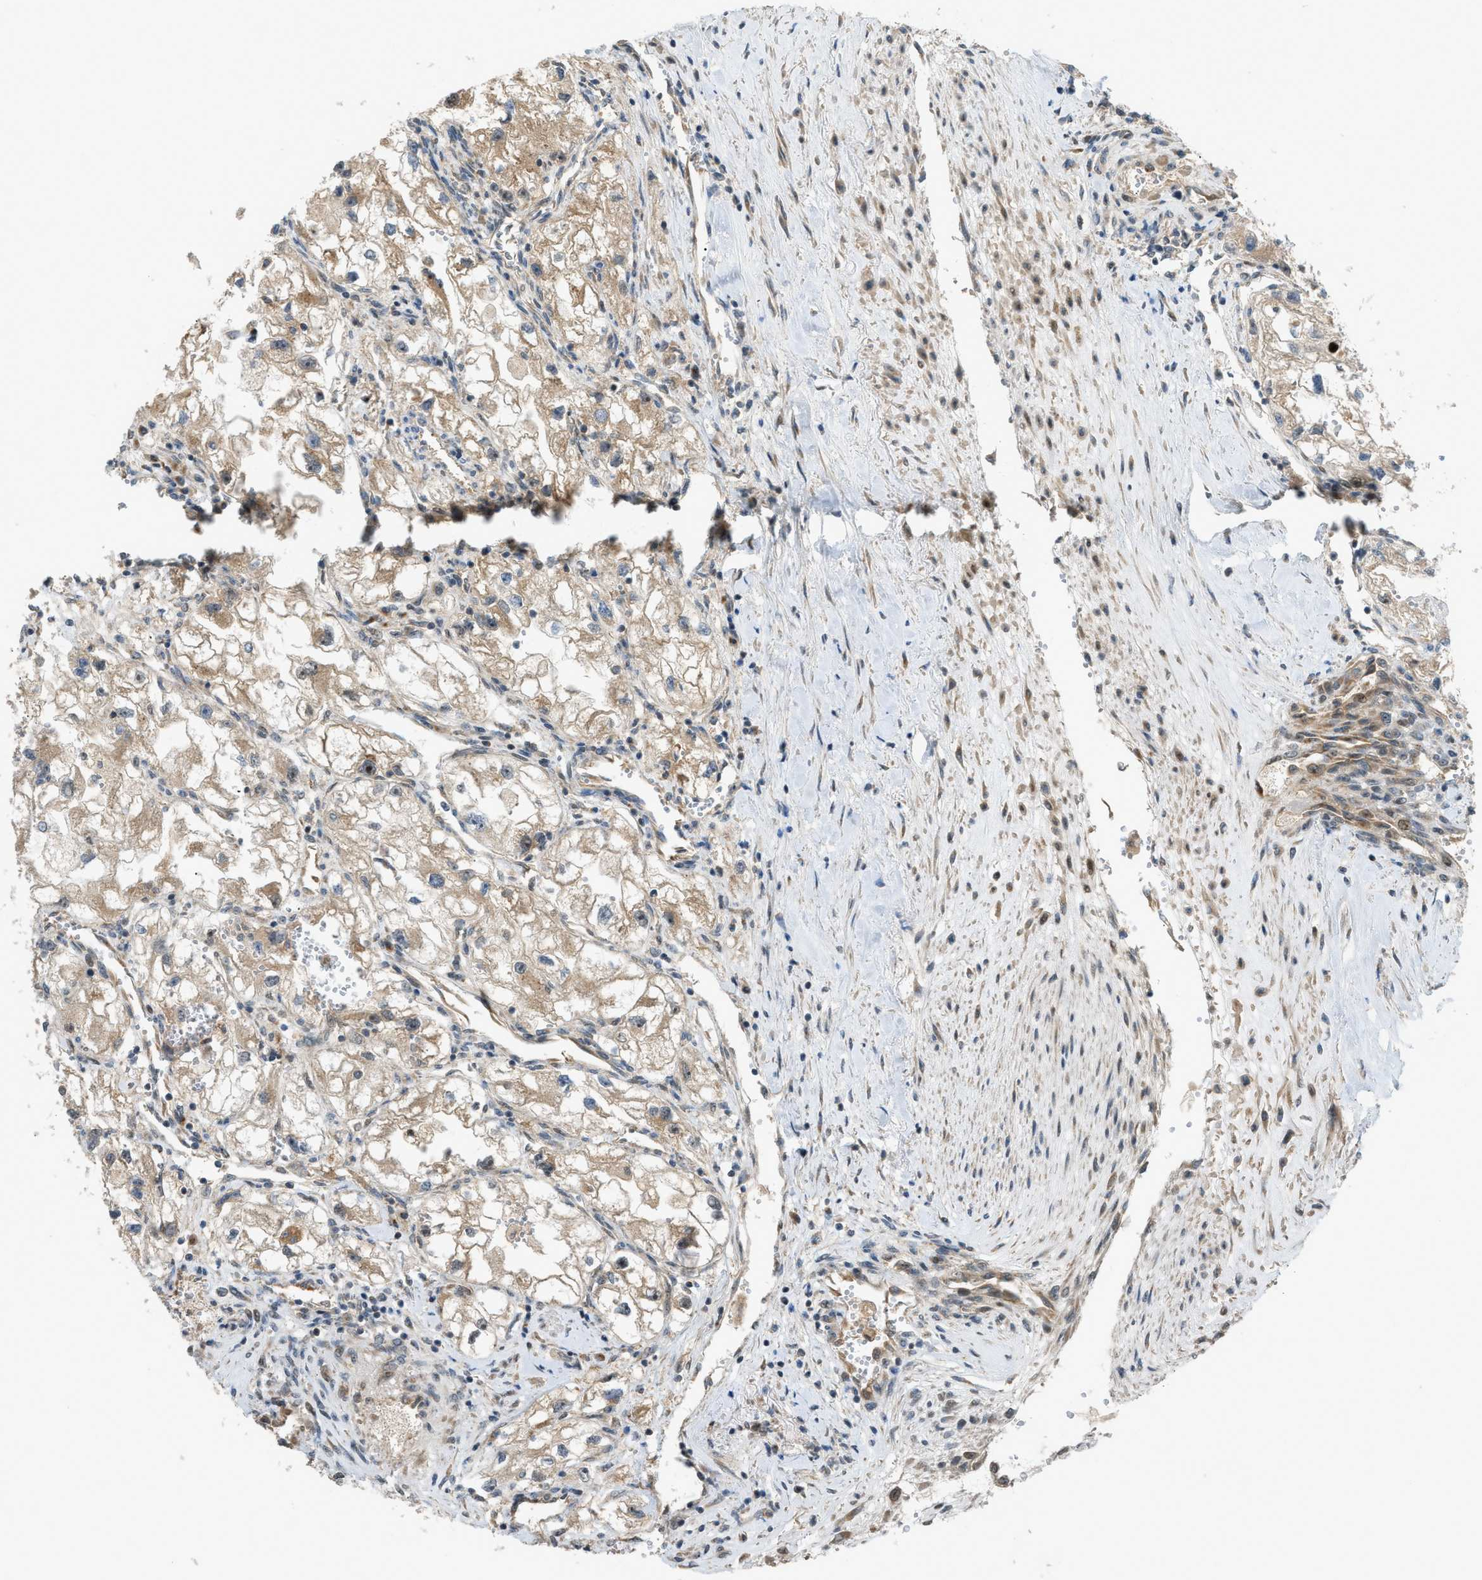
{"staining": {"intensity": "weak", "quantity": ">75%", "location": "cytoplasmic/membranous"}, "tissue": "renal cancer", "cell_type": "Tumor cells", "image_type": "cancer", "snomed": [{"axis": "morphology", "description": "Adenocarcinoma, NOS"}, {"axis": "topography", "description": "Kidney"}], "caption": "Brown immunohistochemical staining in human renal cancer (adenocarcinoma) exhibits weak cytoplasmic/membranous staining in about >75% of tumor cells.", "gene": "CCDC186", "patient": {"sex": "female", "age": 70}}